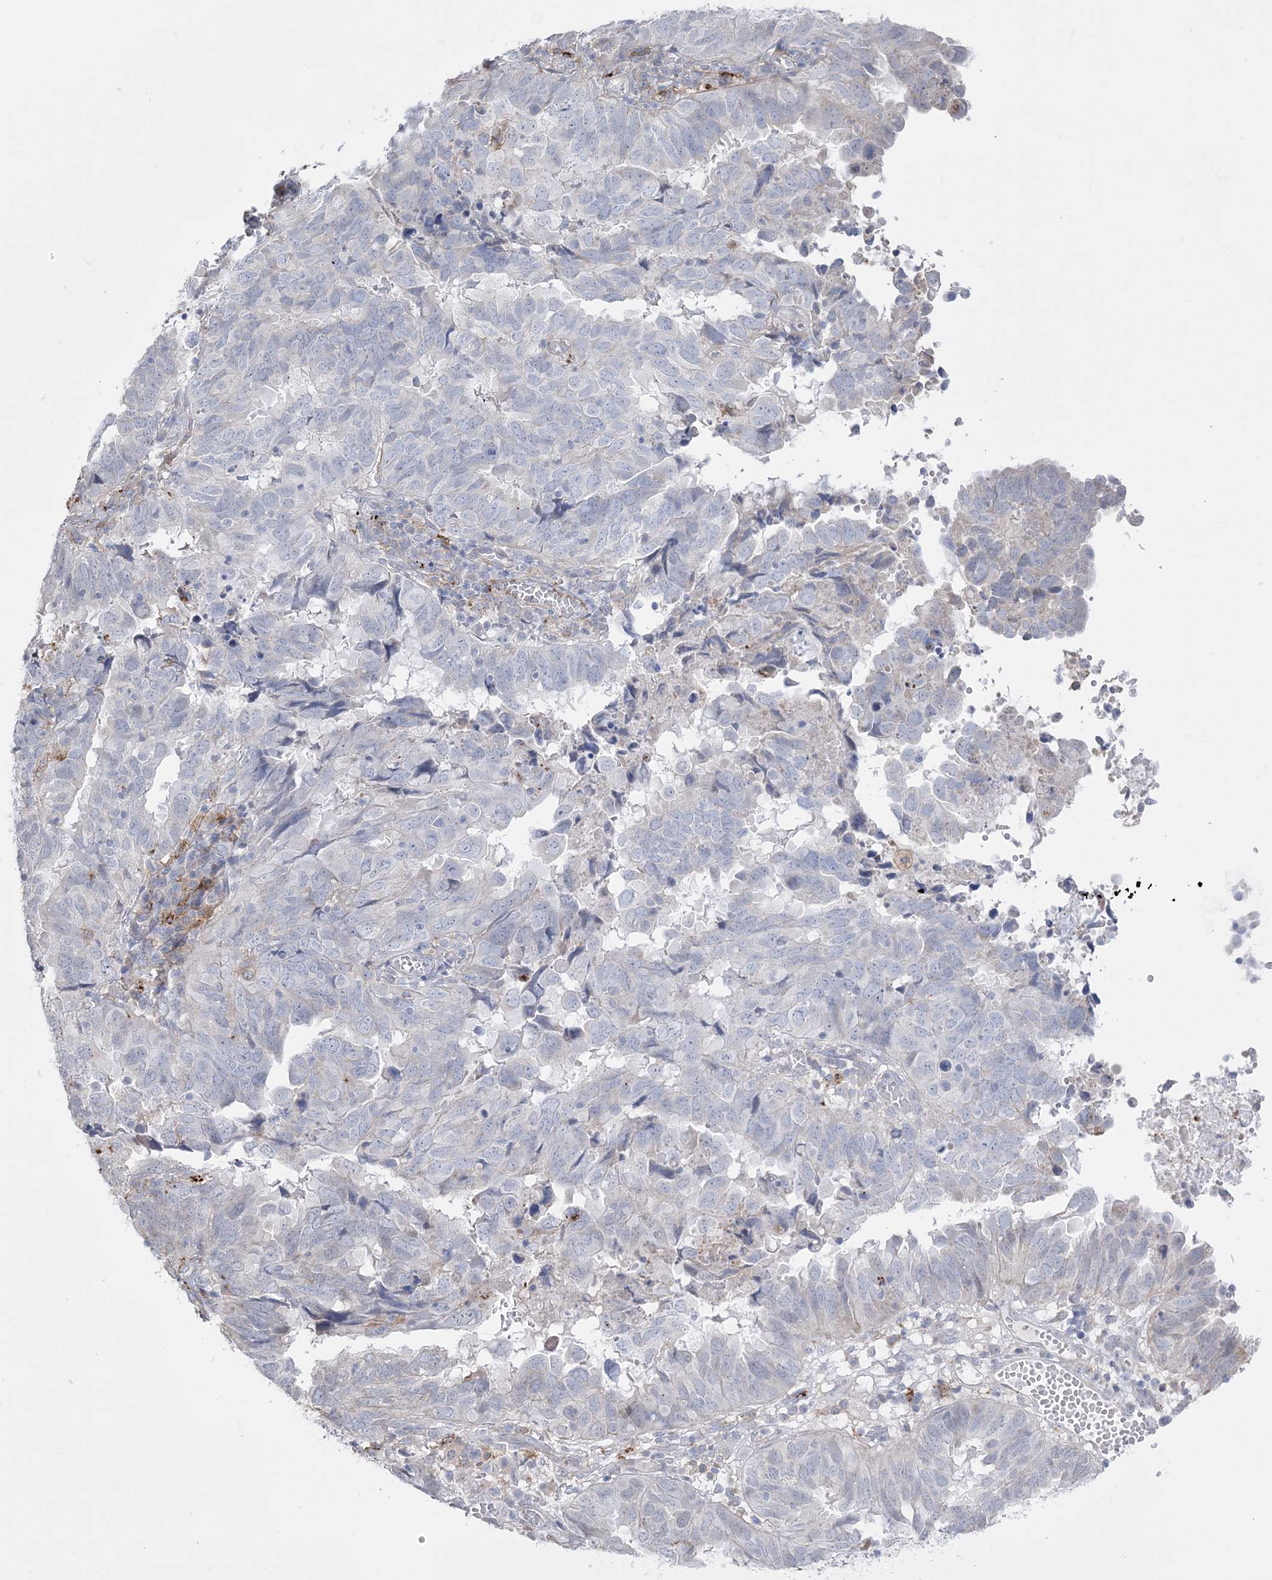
{"staining": {"intensity": "negative", "quantity": "none", "location": "none"}, "tissue": "endometrial cancer", "cell_type": "Tumor cells", "image_type": "cancer", "snomed": [{"axis": "morphology", "description": "Adenocarcinoma, NOS"}, {"axis": "topography", "description": "Uterus"}], "caption": "Tumor cells are negative for protein expression in human endometrial cancer.", "gene": "HAAO", "patient": {"sex": "female", "age": 77}}